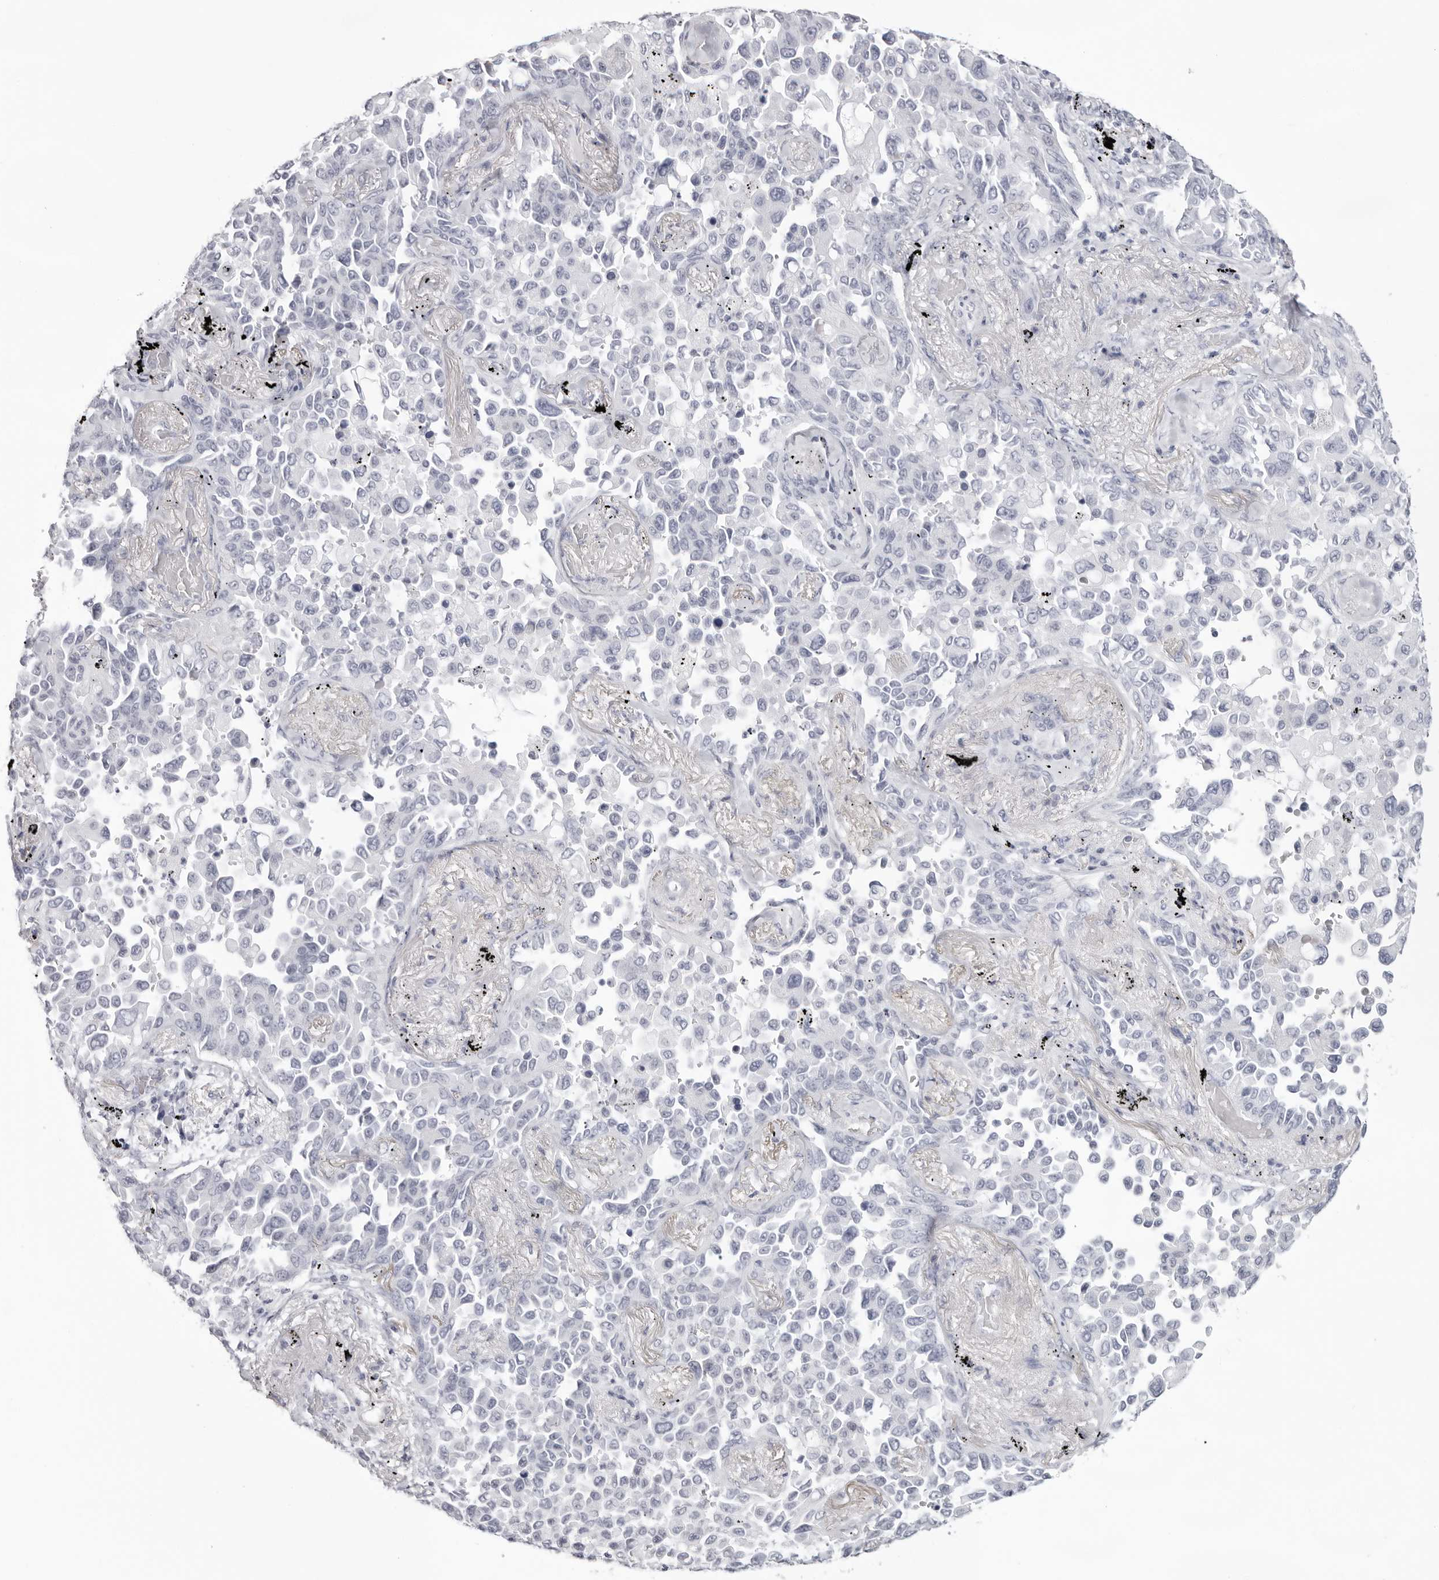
{"staining": {"intensity": "negative", "quantity": "none", "location": "none"}, "tissue": "lung cancer", "cell_type": "Tumor cells", "image_type": "cancer", "snomed": [{"axis": "morphology", "description": "Adenocarcinoma, NOS"}, {"axis": "topography", "description": "Lung"}], "caption": "Lung cancer (adenocarcinoma) stained for a protein using IHC reveals no expression tumor cells.", "gene": "INSL3", "patient": {"sex": "female", "age": 67}}